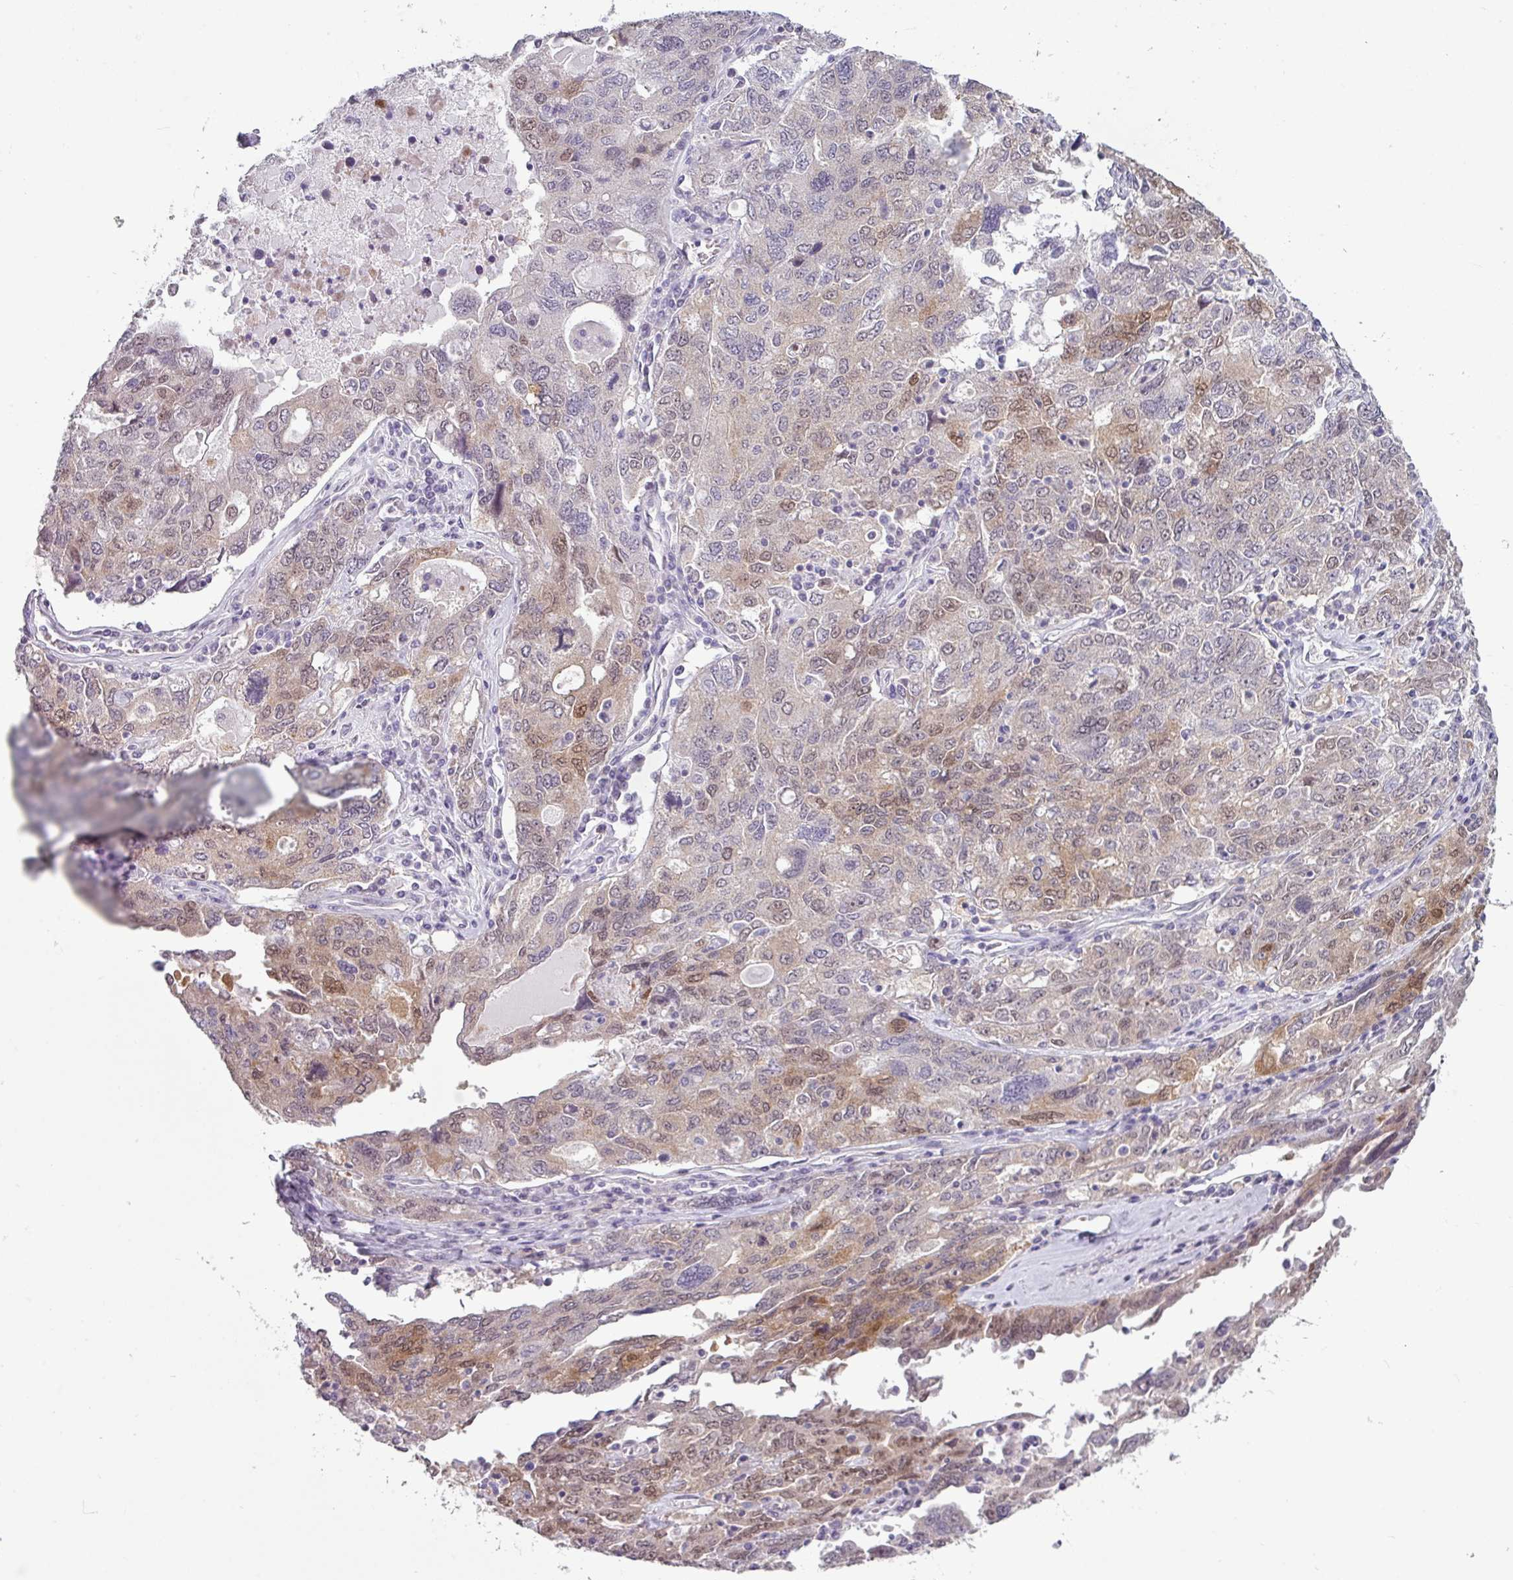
{"staining": {"intensity": "moderate", "quantity": "25%-75%", "location": "cytoplasmic/membranous,nuclear"}, "tissue": "ovarian cancer", "cell_type": "Tumor cells", "image_type": "cancer", "snomed": [{"axis": "morphology", "description": "Carcinoma, endometroid"}, {"axis": "topography", "description": "Ovary"}], "caption": "Endometroid carcinoma (ovarian) stained with IHC exhibits moderate cytoplasmic/membranous and nuclear staining in approximately 25%-75% of tumor cells. The protein of interest is stained brown, and the nuclei are stained in blue (DAB (3,3'-diaminobenzidine) IHC with brightfield microscopy, high magnification).", "gene": "TTLL12", "patient": {"sex": "female", "age": 62}}